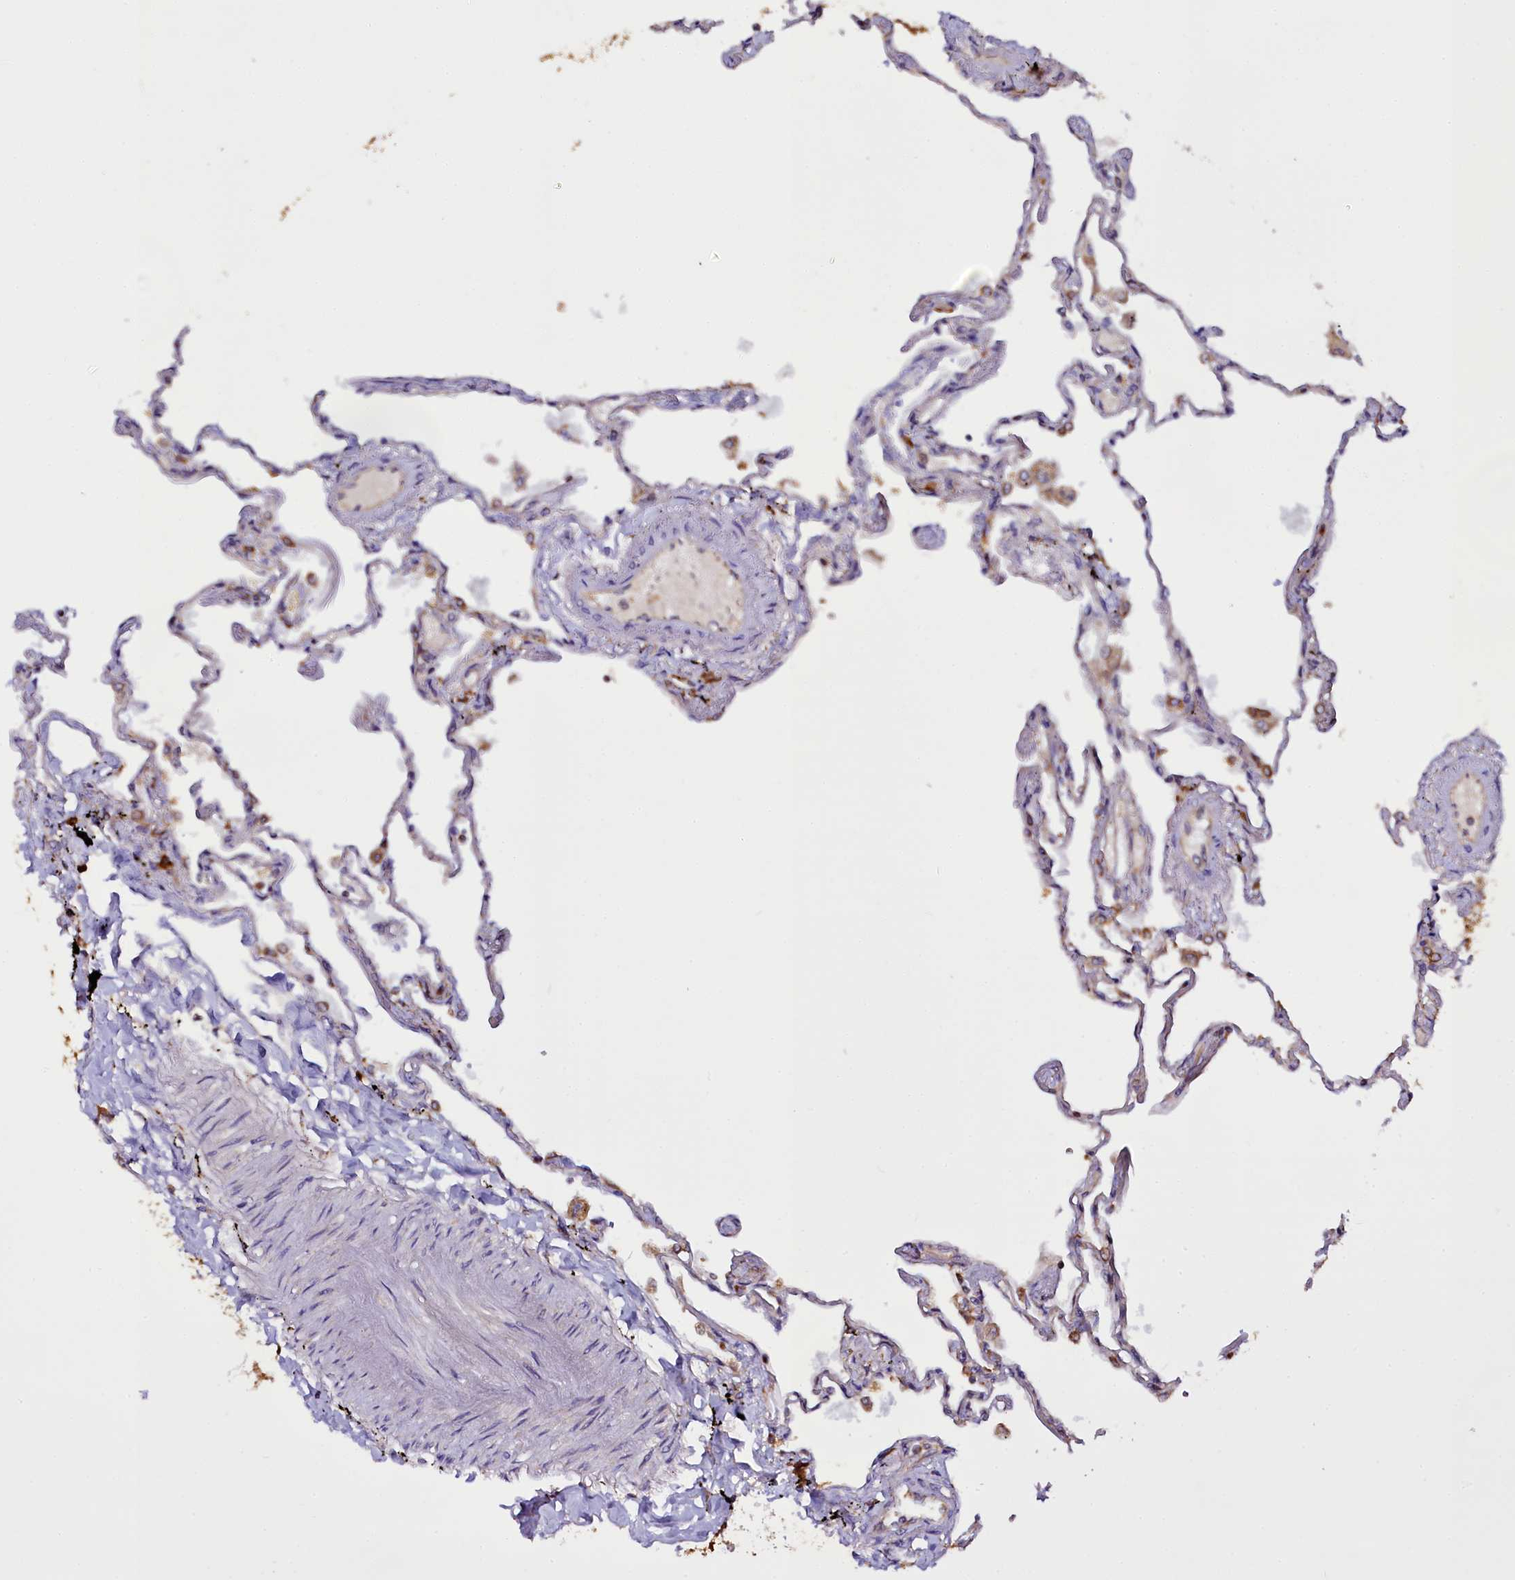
{"staining": {"intensity": "moderate", "quantity": "25%-75%", "location": "cytoplasmic/membranous"}, "tissue": "lung", "cell_type": "Alveolar cells", "image_type": "normal", "snomed": [{"axis": "morphology", "description": "Normal tissue, NOS"}, {"axis": "topography", "description": "Lung"}], "caption": "The micrograph demonstrates a brown stain indicating the presence of a protein in the cytoplasmic/membranous of alveolar cells in lung.", "gene": "UFM1", "patient": {"sex": "female", "age": 67}}